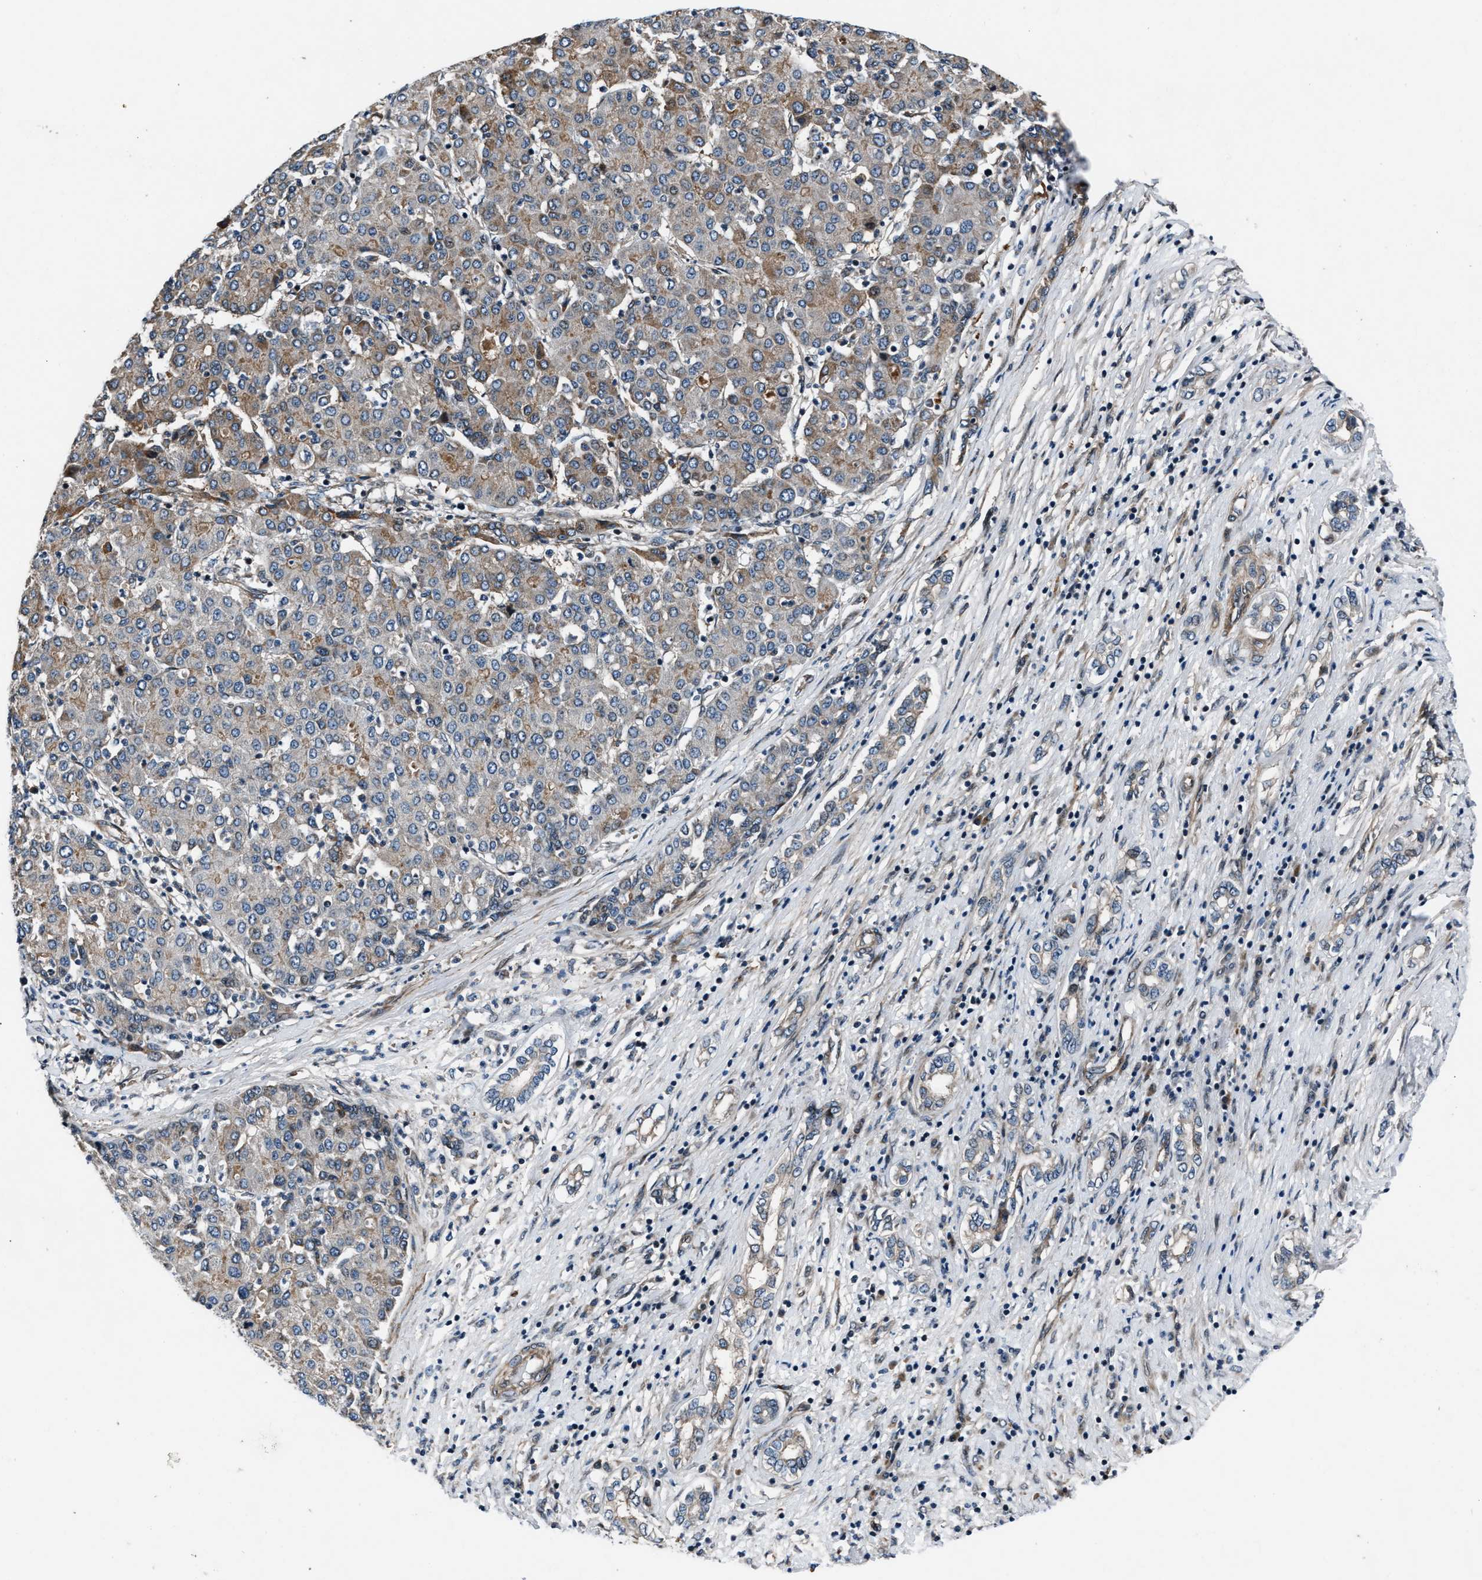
{"staining": {"intensity": "weak", "quantity": ">75%", "location": "cytoplasmic/membranous"}, "tissue": "liver cancer", "cell_type": "Tumor cells", "image_type": "cancer", "snomed": [{"axis": "morphology", "description": "Carcinoma, Hepatocellular, NOS"}, {"axis": "topography", "description": "Liver"}], "caption": "Immunohistochemistry image of neoplastic tissue: liver hepatocellular carcinoma stained using IHC shows low levels of weak protein expression localized specifically in the cytoplasmic/membranous of tumor cells, appearing as a cytoplasmic/membranous brown color.", "gene": "DYNC2I1", "patient": {"sex": "male", "age": 65}}